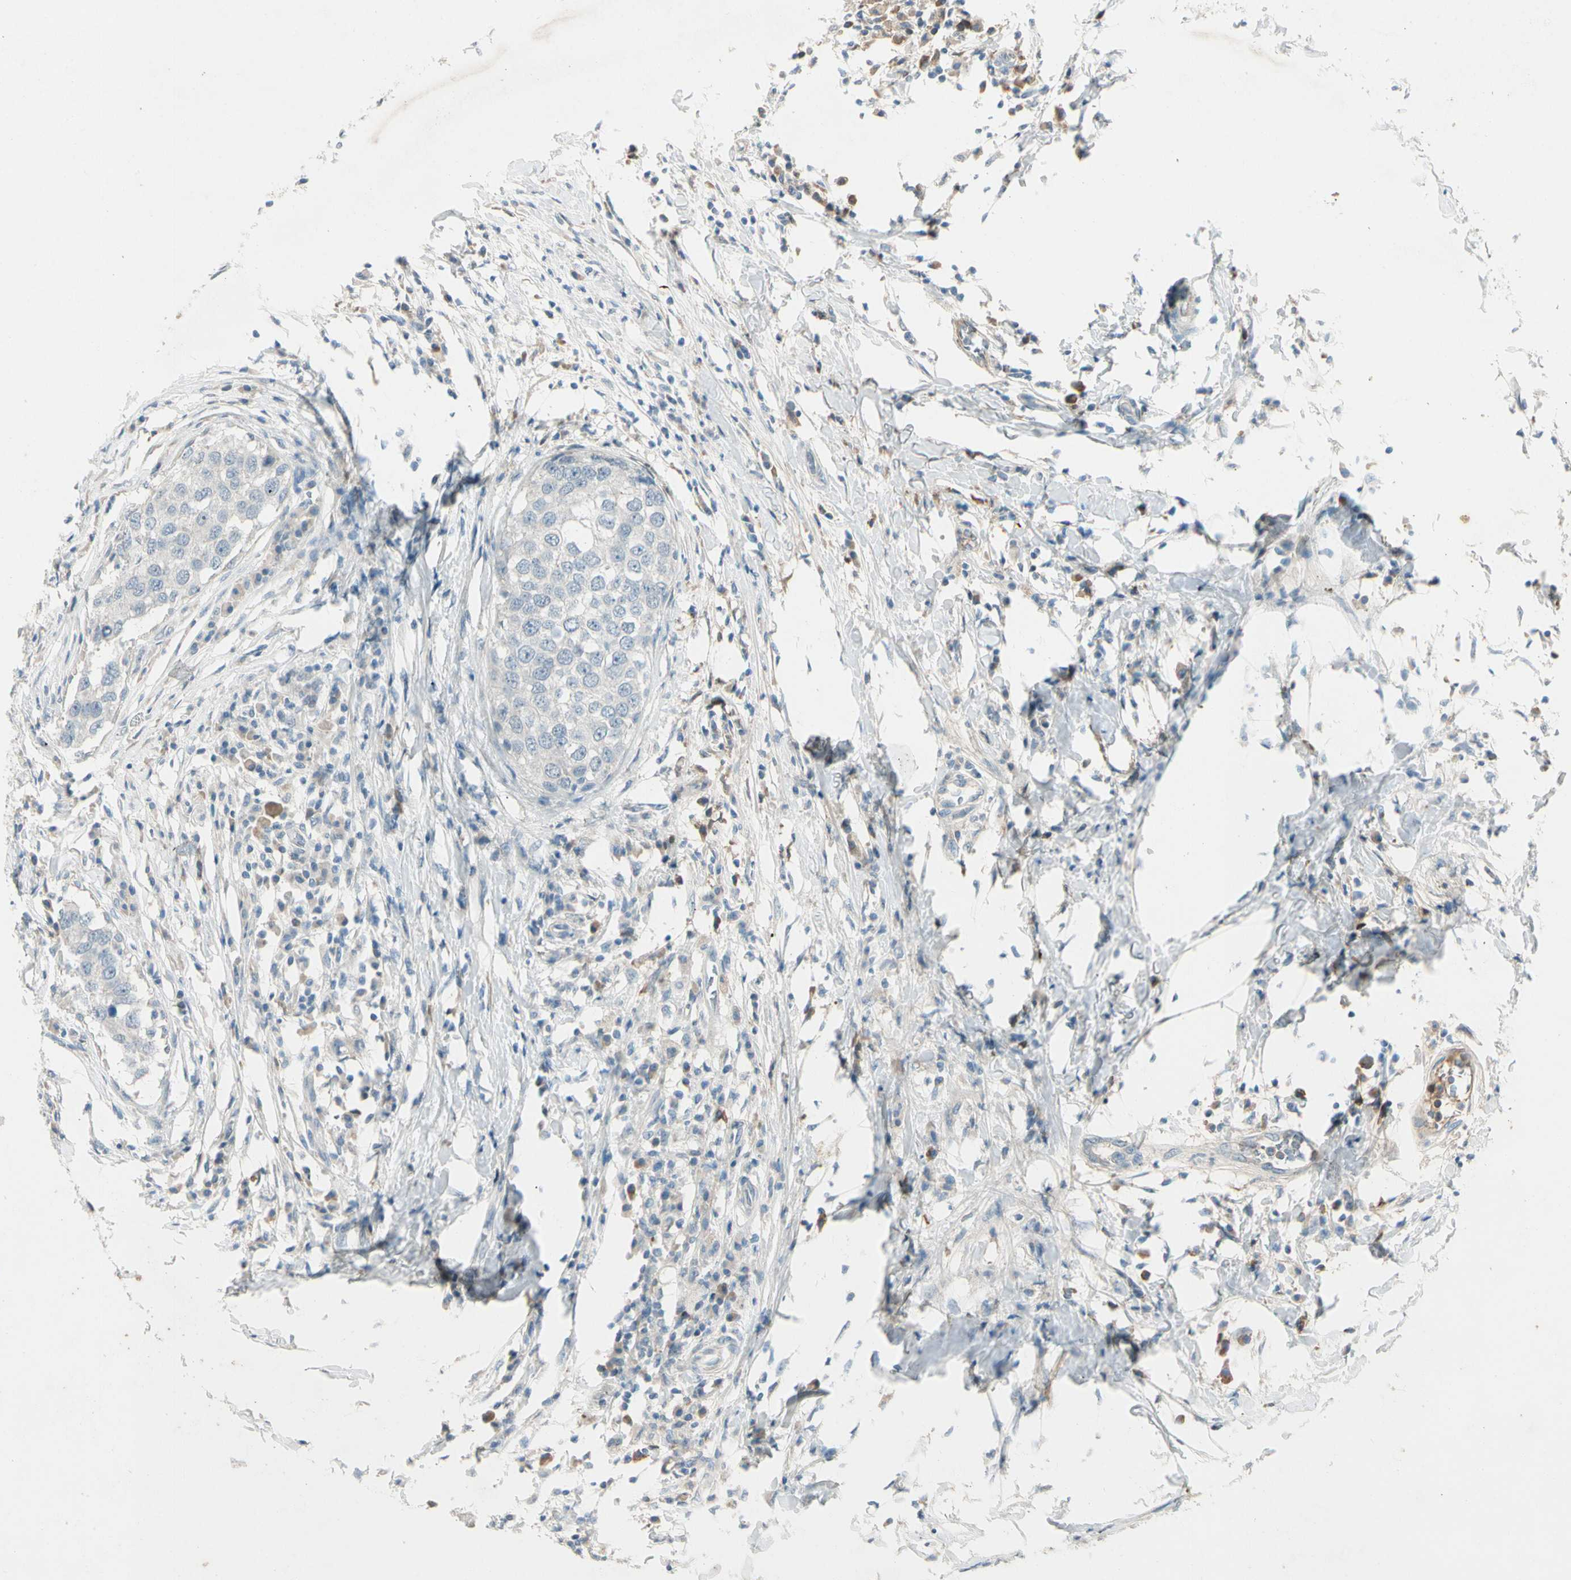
{"staining": {"intensity": "negative", "quantity": "none", "location": "none"}, "tissue": "breast cancer", "cell_type": "Tumor cells", "image_type": "cancer", "snomed": [{"axis": "morphology", "description": "Duct carcinoma"}, {"axis": "topography", "description": "Breast"}], "caption": "This is an immunohistochemistry (IHC) image of human breast cancer (invasive ductal carcinoma). There is no expression in tumor cells.", "gene": "SERPIND1", "patient": {"sex": "female", "age": 27}}